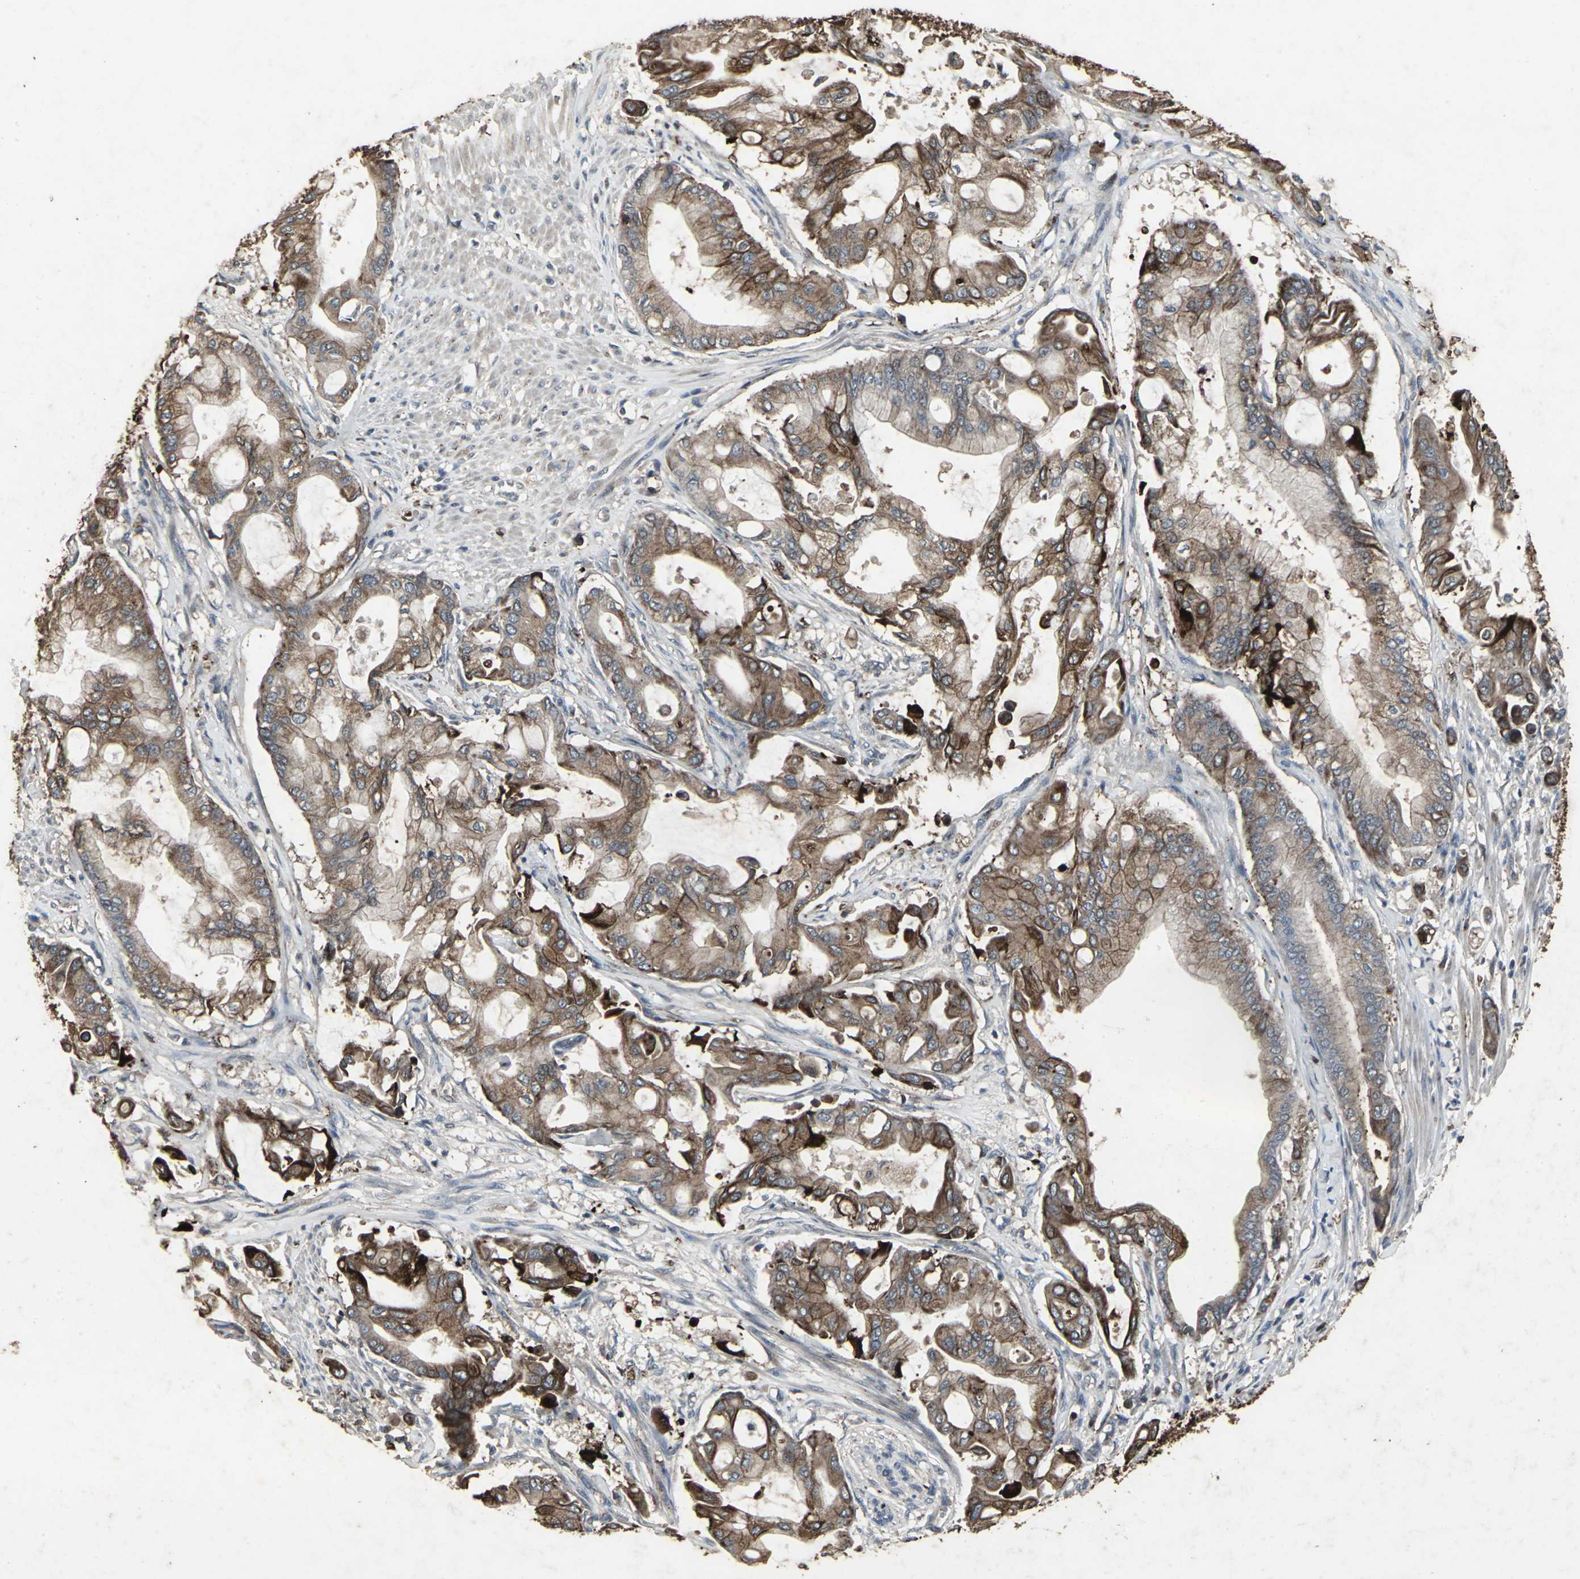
{"staining": {"intensity": "strong", "quantity": ">75%", "location": "cytoplasmic/membranous"}, "tissue": "pancreatic cancer", "cell_type": "Tumor cells", "image_type": "cancer", "snomed": [{"axis": "morphology", "description": "Adenocarcinoma, NOS"}, {"axis": "morphology", "description": "Adenocarcinoma, metastatic, NOS"}, {"axis": "topography", "description": "Lymph node"}, {"axis": "topography", "description": "Pancreas"}, {"axis": "topography", "description": "Duodenum"}], "caption": "Immunohistochemistry (IHC) (DAB) staining of human pancreatic cancer (adenocarcinoma) shows strong cytoplasmic/membranous protein positivity in about >75% of tumor cells. The staining was performed using DAB, with brown indicating positive protein expression. Nuclei are stained blue with hematoxylin.", "gene": "CCR9", "patient": {"sex": "female", "age": 64}}